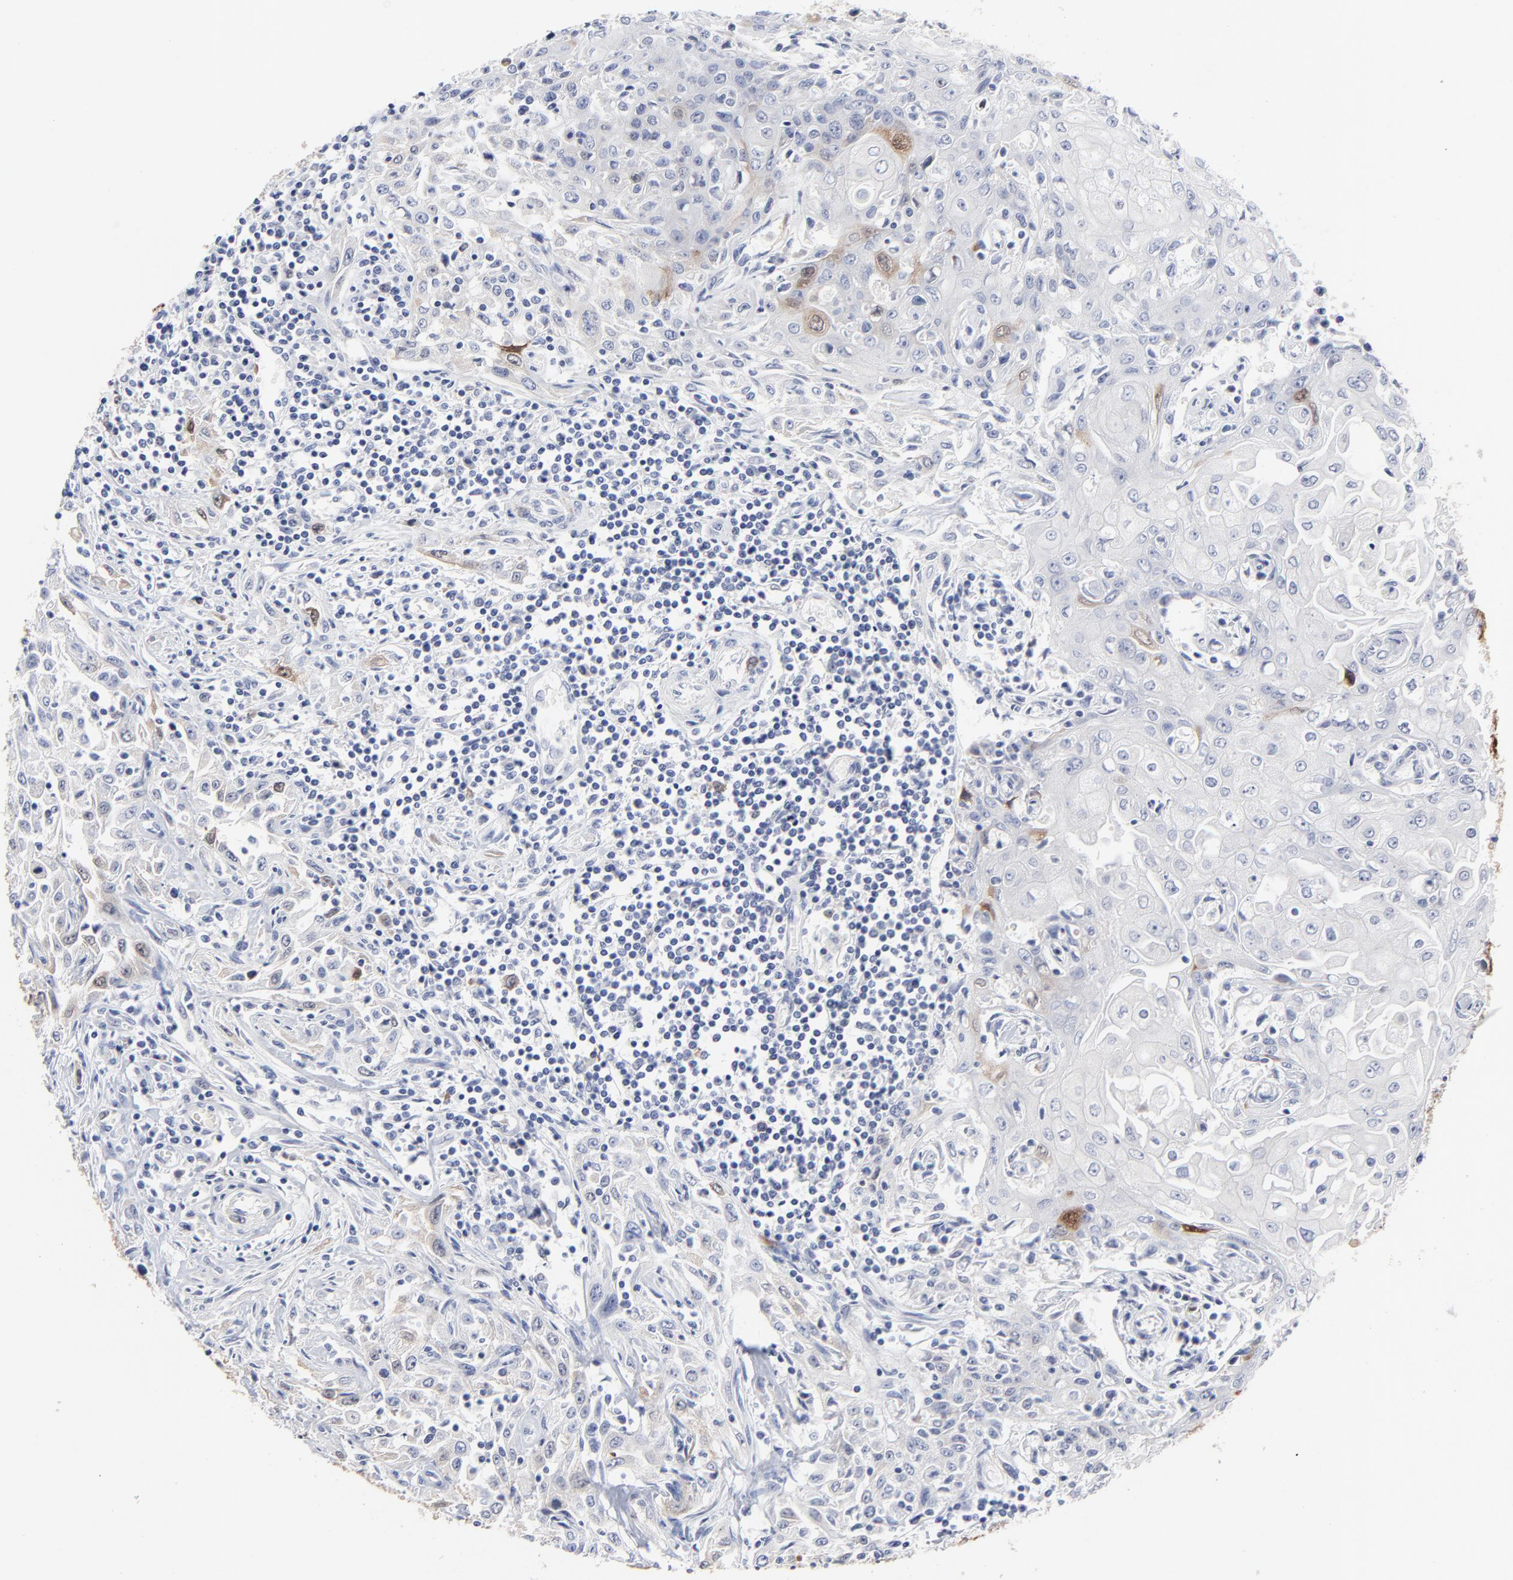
{"staining": {"intensity": "moderate", "quantity": "<25%", "location": "cytoplasmic/membranous,nuclear"}, "tissue": "head and neck cancer", "cell_type": "Tumor cells", "image_type": "cancer", "snomed": [{"axis": "morphology", "description": "Squamous cell carcinoma, NOS"}, {"axis": "topography", "description": "Oral tissue"}, {"axis": "topography", "description": "Head-Neck"}], "caption": "Immunohistochemical staining of human head and neck cancer displays low levels of moderate cytoplasmic/membranous and nuclear positivity in about <25% of tumor cells. The staining was performed using DAB (3,3'-diaminobenzidine), with brown indicating positive protein expression. Nuclei are stained blue with hematoxylin.", "gene": "CDK1", "patient": {"sex": "female", "age": 76}}